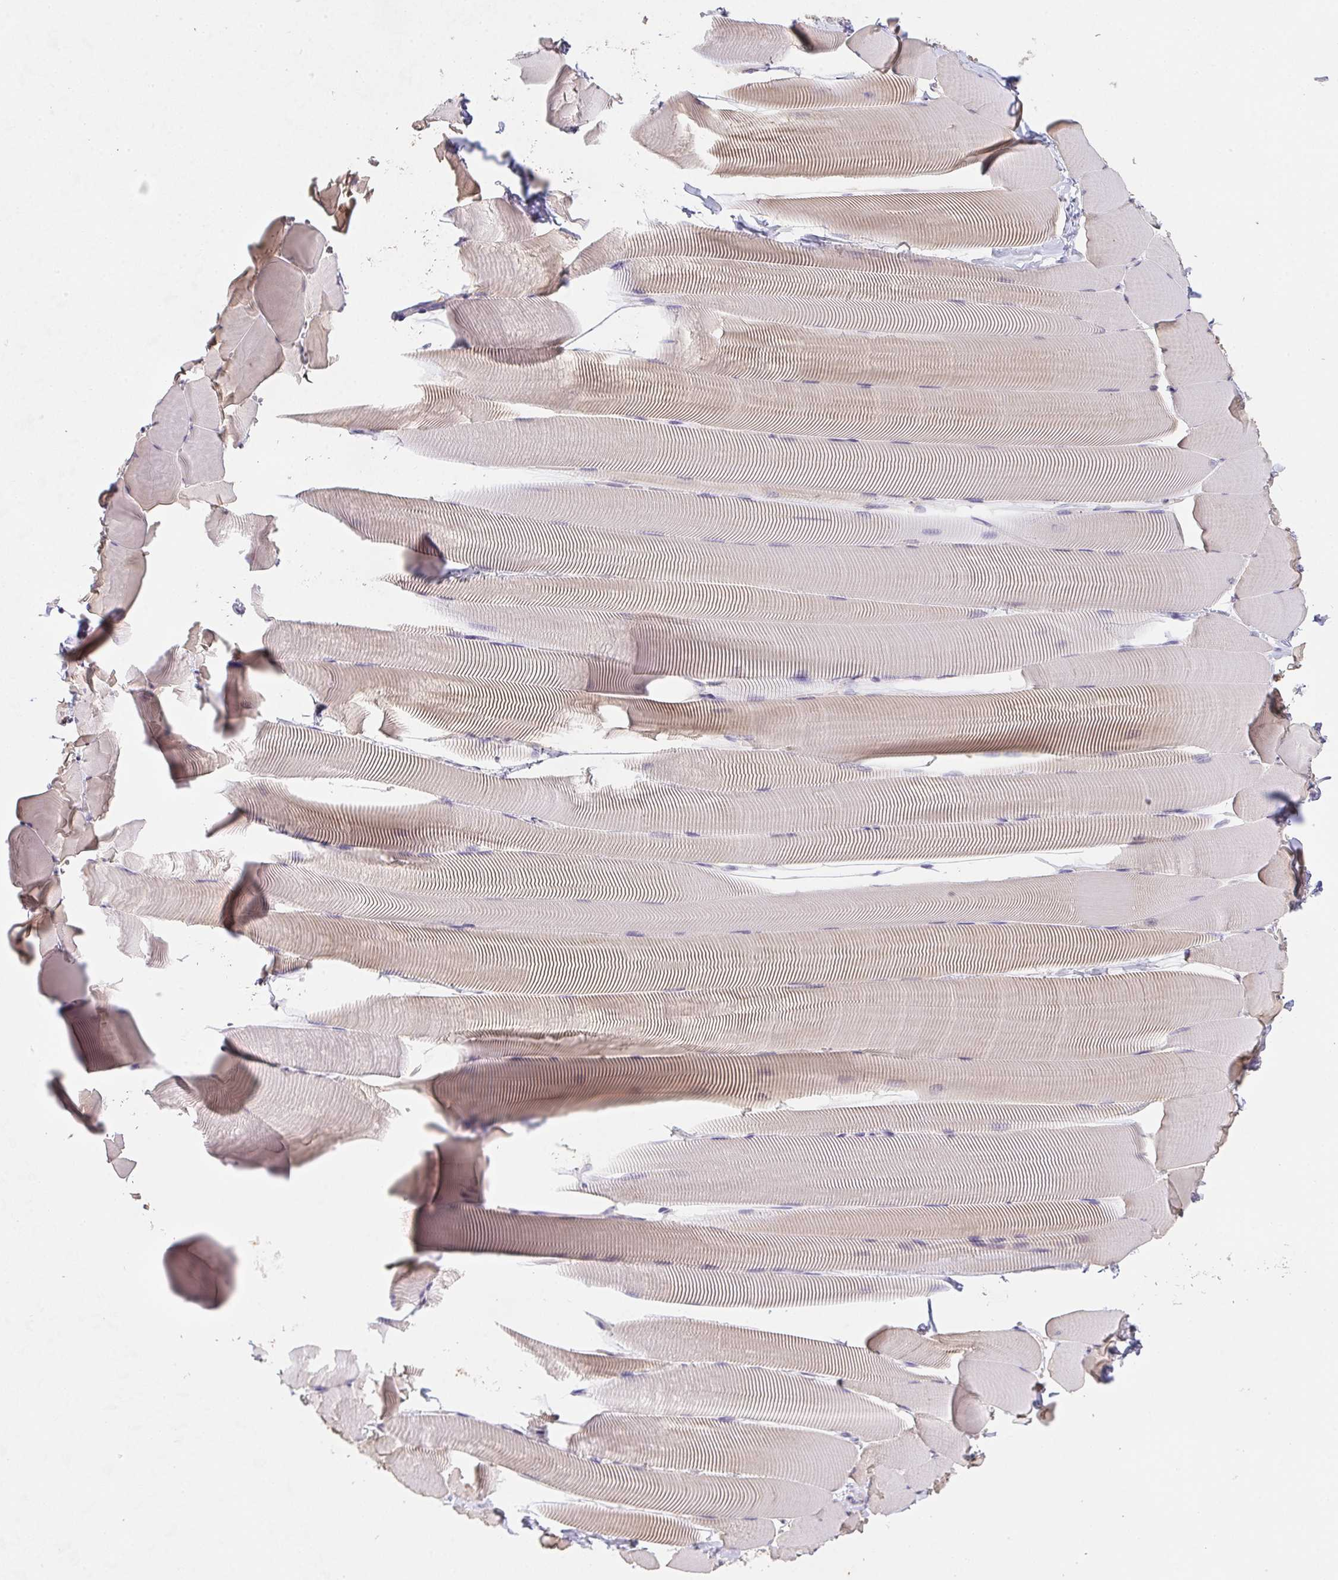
{"staining": {"intensity": "moderate", "quantity": "25%-75%", "location": "cytoplasmic/membranous"}, "tissue": "skeletal muscle", "cell_type": "Myocytes", "image_type": "normal", "snomed": [{"axis": "morphology", "description": "Normal tissue, NOS"}, {"axis": "topography", "description": "Skeletal muscle"}], "caption": "Immunohistochemistry of normal human skeletal muscle exhibits medium levels of moderate cytoplasmic/membranous expression in approximately 25%-75% of myocytes.", "gene": "TMEM219", "patient": {"sex": "male", "age": 25}}